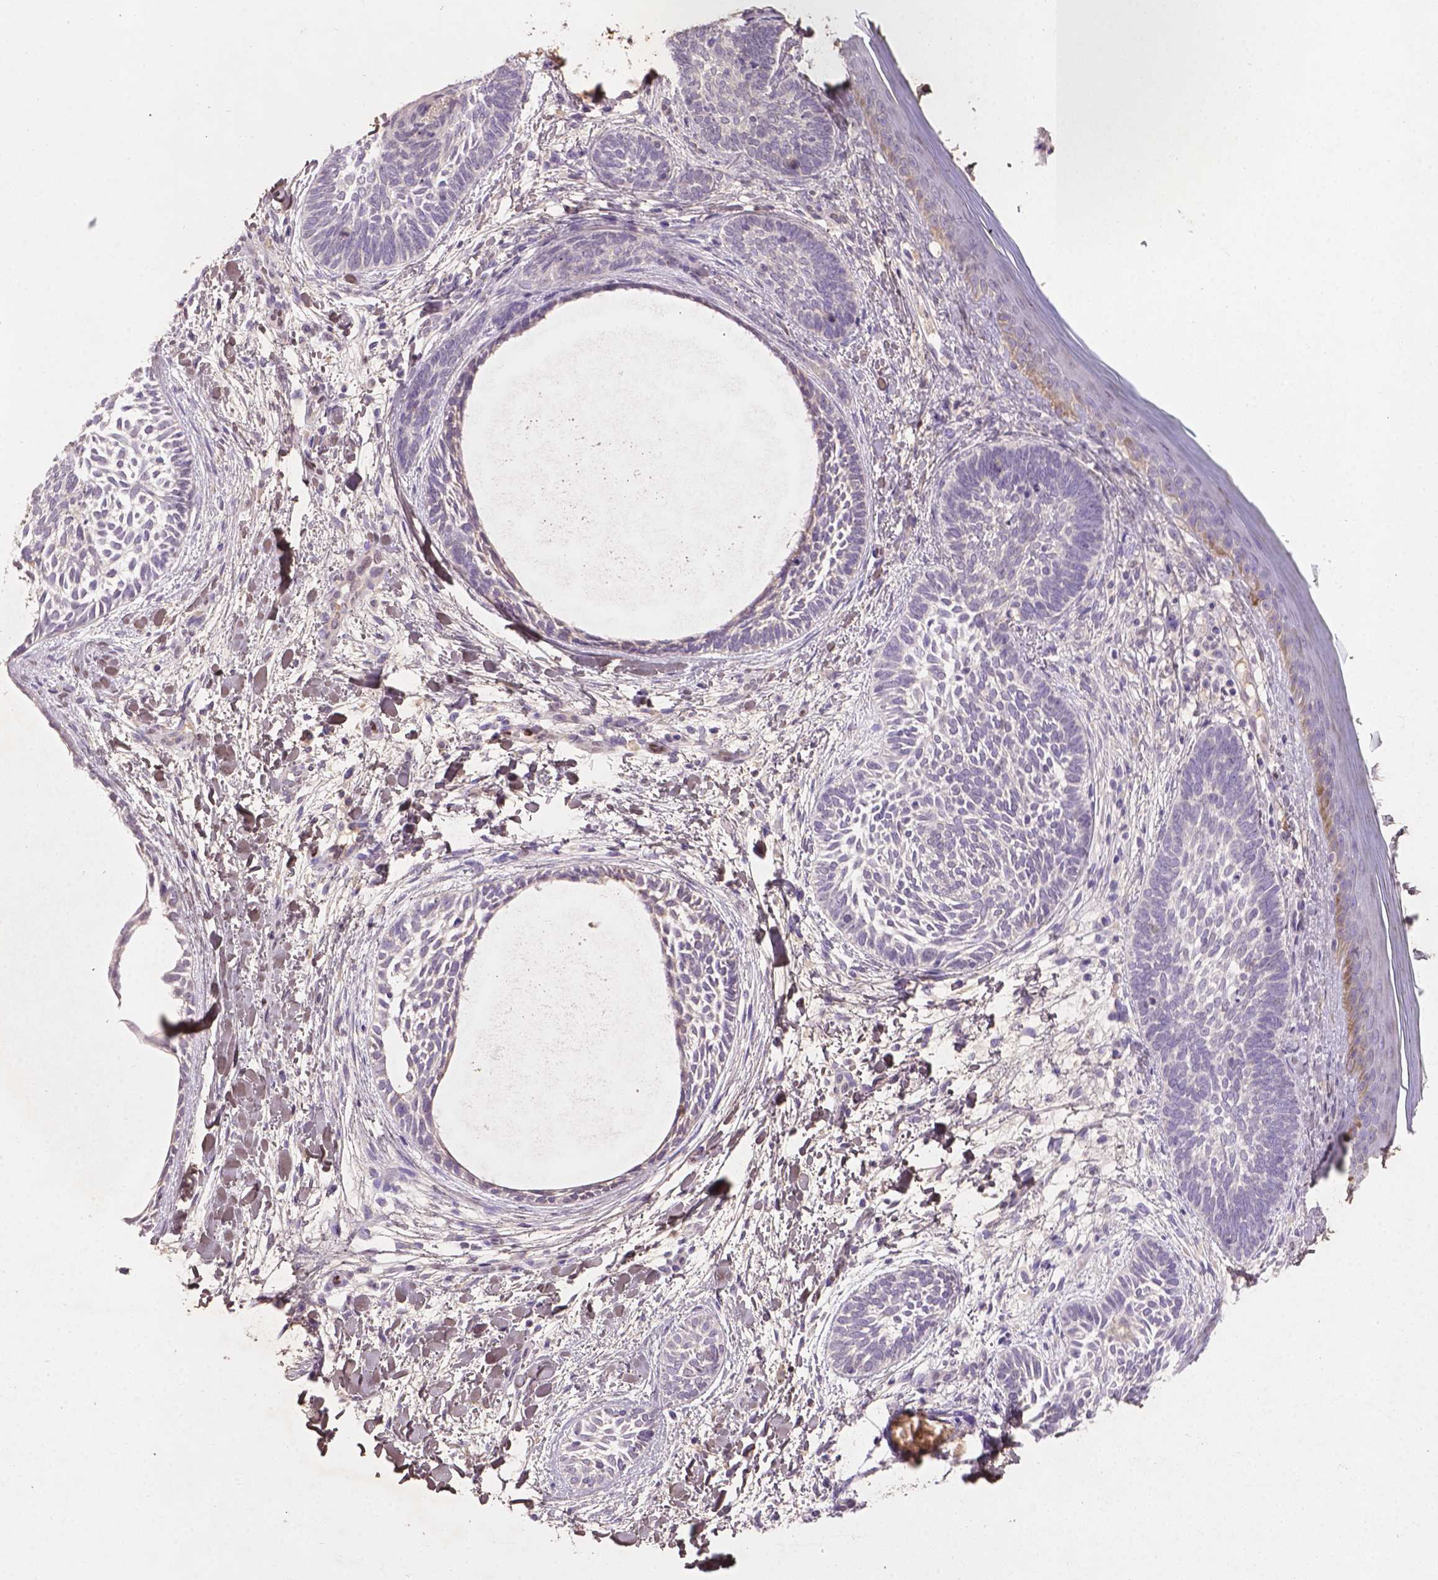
{"staining": {"intensity": "negative", "quantity": "none", "location": "none"}, "tissue": "skin cancer", "cell_type": "Tumor cells", "image_type": "cancer", "snomed": [{"axis": "morphology", "description": "Normal tissue, NOS"}, {"axis": "morphology", "description": "Basal cell carcinoma"}, {"axis": "topography", "description": "Skin"}], "caption": "This is an immunohistochemistry histopathology image of skin cancer. There is no positivity in tumor cells.", "gene": "SOX17", "patient": {"sex": "male", "age": 46}}